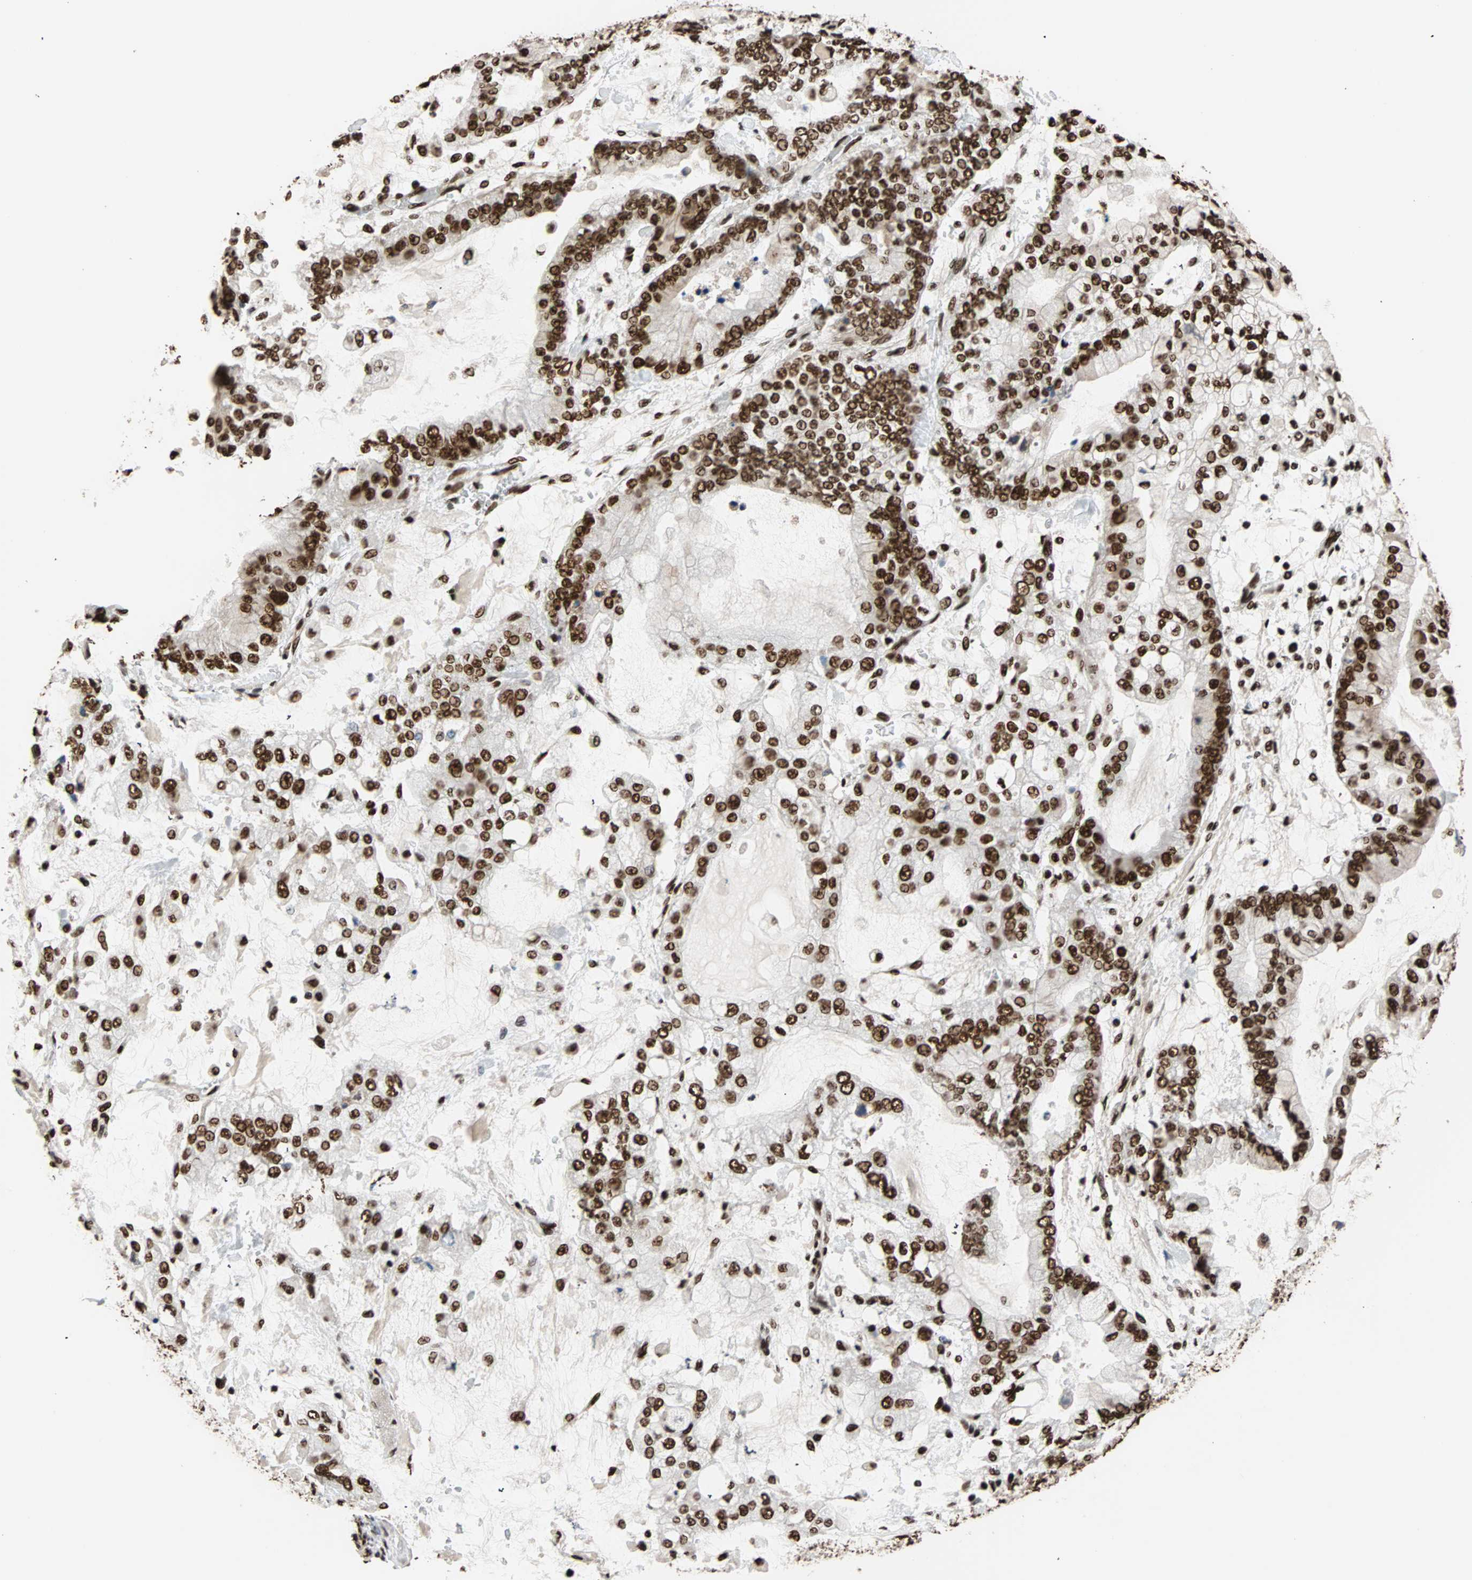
{"staining": {"intensity": "strong", "quantity": ">75%", "location": "nuclear"}, "tissue": "stomach cancer", "cell_type": "Tumor cells", "image_type": "cancer", "snomed": [{"axis": "morphology", "description": "Normal tissue, NOS"}, {"axis": "morphology", "description": "Adenocarcinoma, NOS"}, {"axis": "topography", "description": "Stomach, upper"}, {"axis": "topography", "description": "Stomach"}], "caption": "There is high levels of strong nuclear expression in tumor cells of stomach cancer, as demonstrated by immunohistochemical staining (brown color).", "gene": "ILF2", "patient": {"sex": "male", "age": 76}}